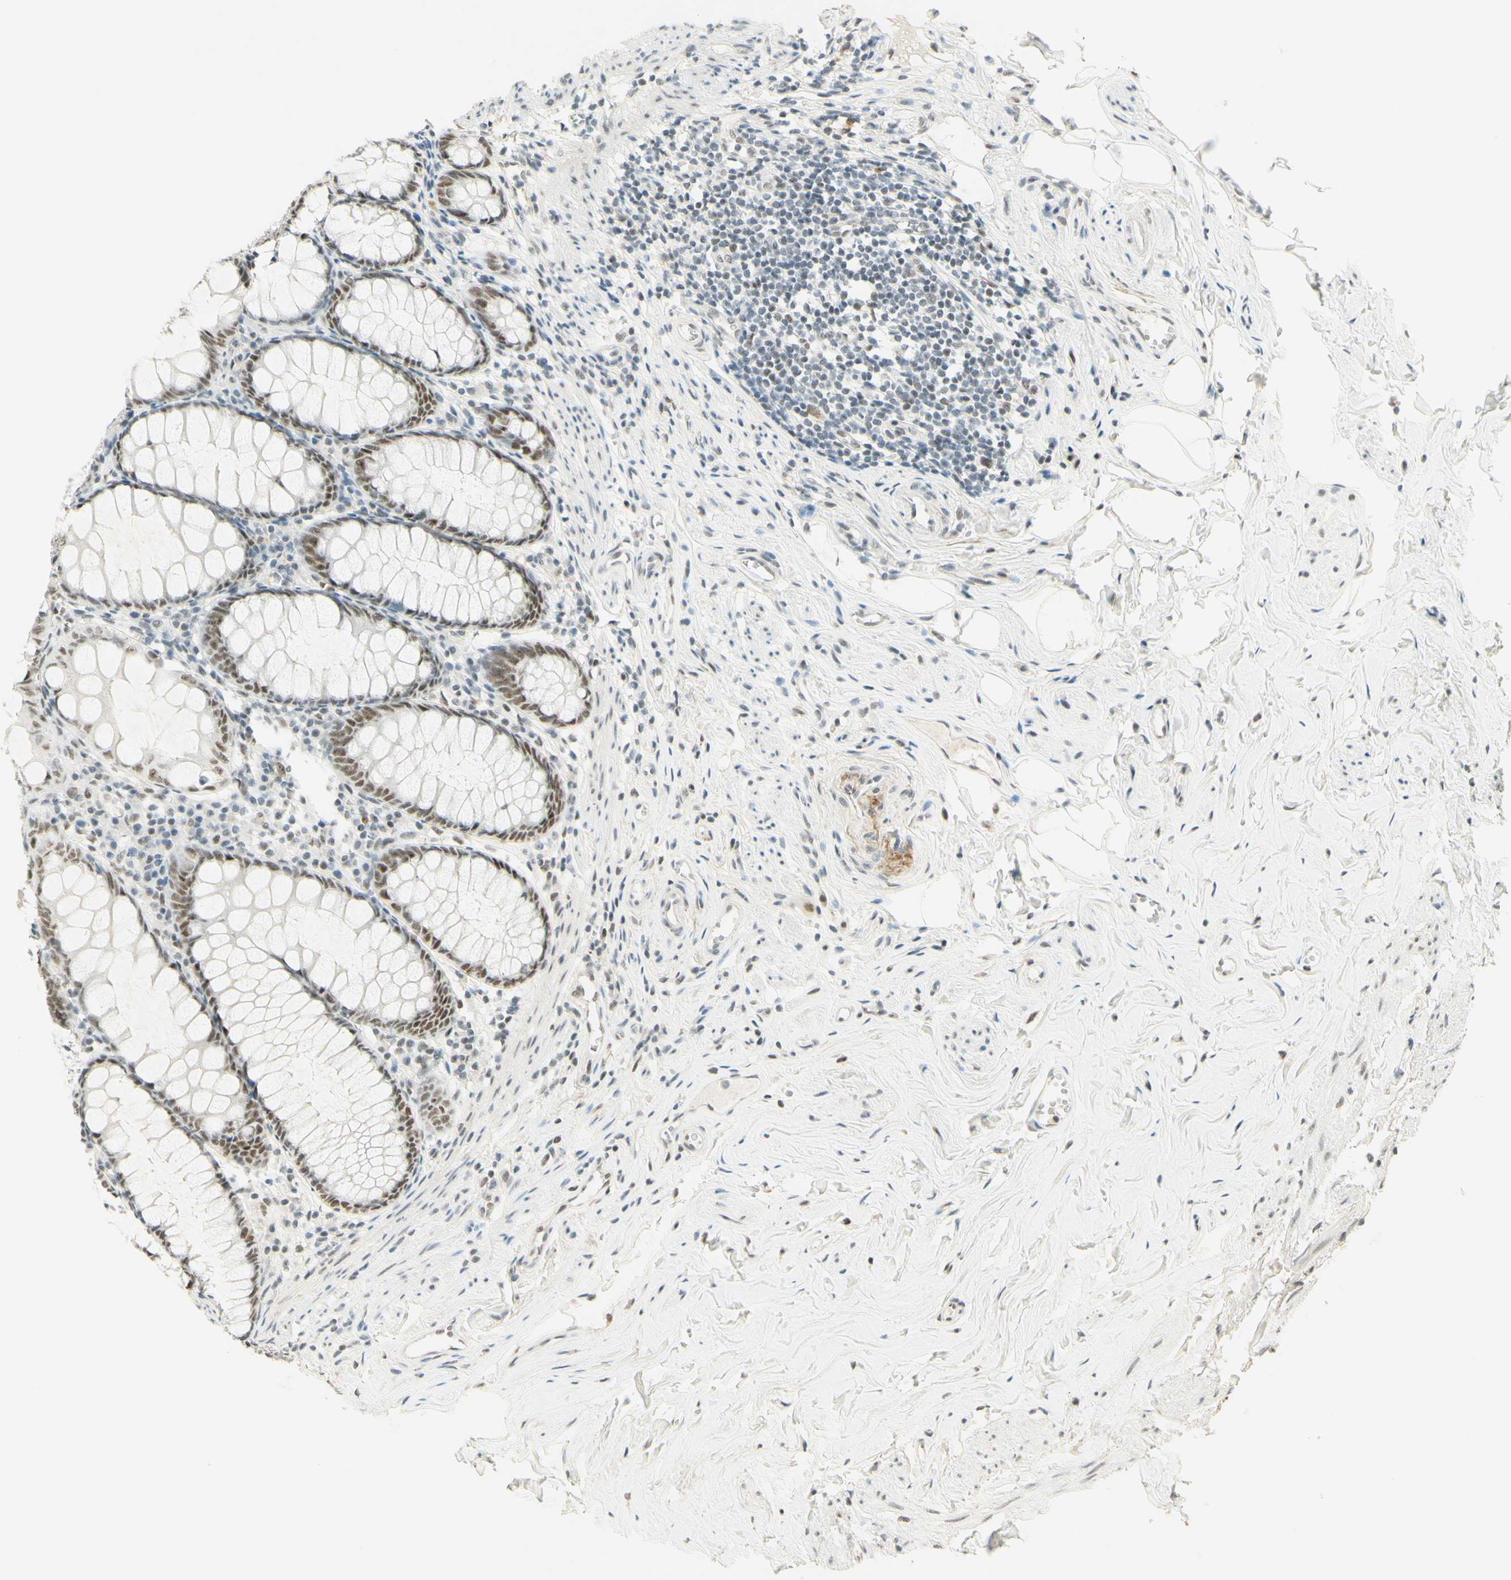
{"staining": {"intensity": "moderate", "quantity": ">75%", "location": "nuclear"}, "tissue": "appendix", "cell_type": "Glandular cells", "image_type": "normal", "snomed": [{"axis": "morphology", "description": "Normal tissue, NOS"}, {"axis": "topography", "description": "Appendix"}], "caption": "Brown immunohistochemical staining in benign human appendix reveals moderate nuclear expression in about >75% of glandular cells. (DAB (3,3'-diaminobenzidine) IHC, brown staining for protein, blue staining for nuclei).", "gene": "PMS2", "patient": {"sex": "female", "age": 77}}